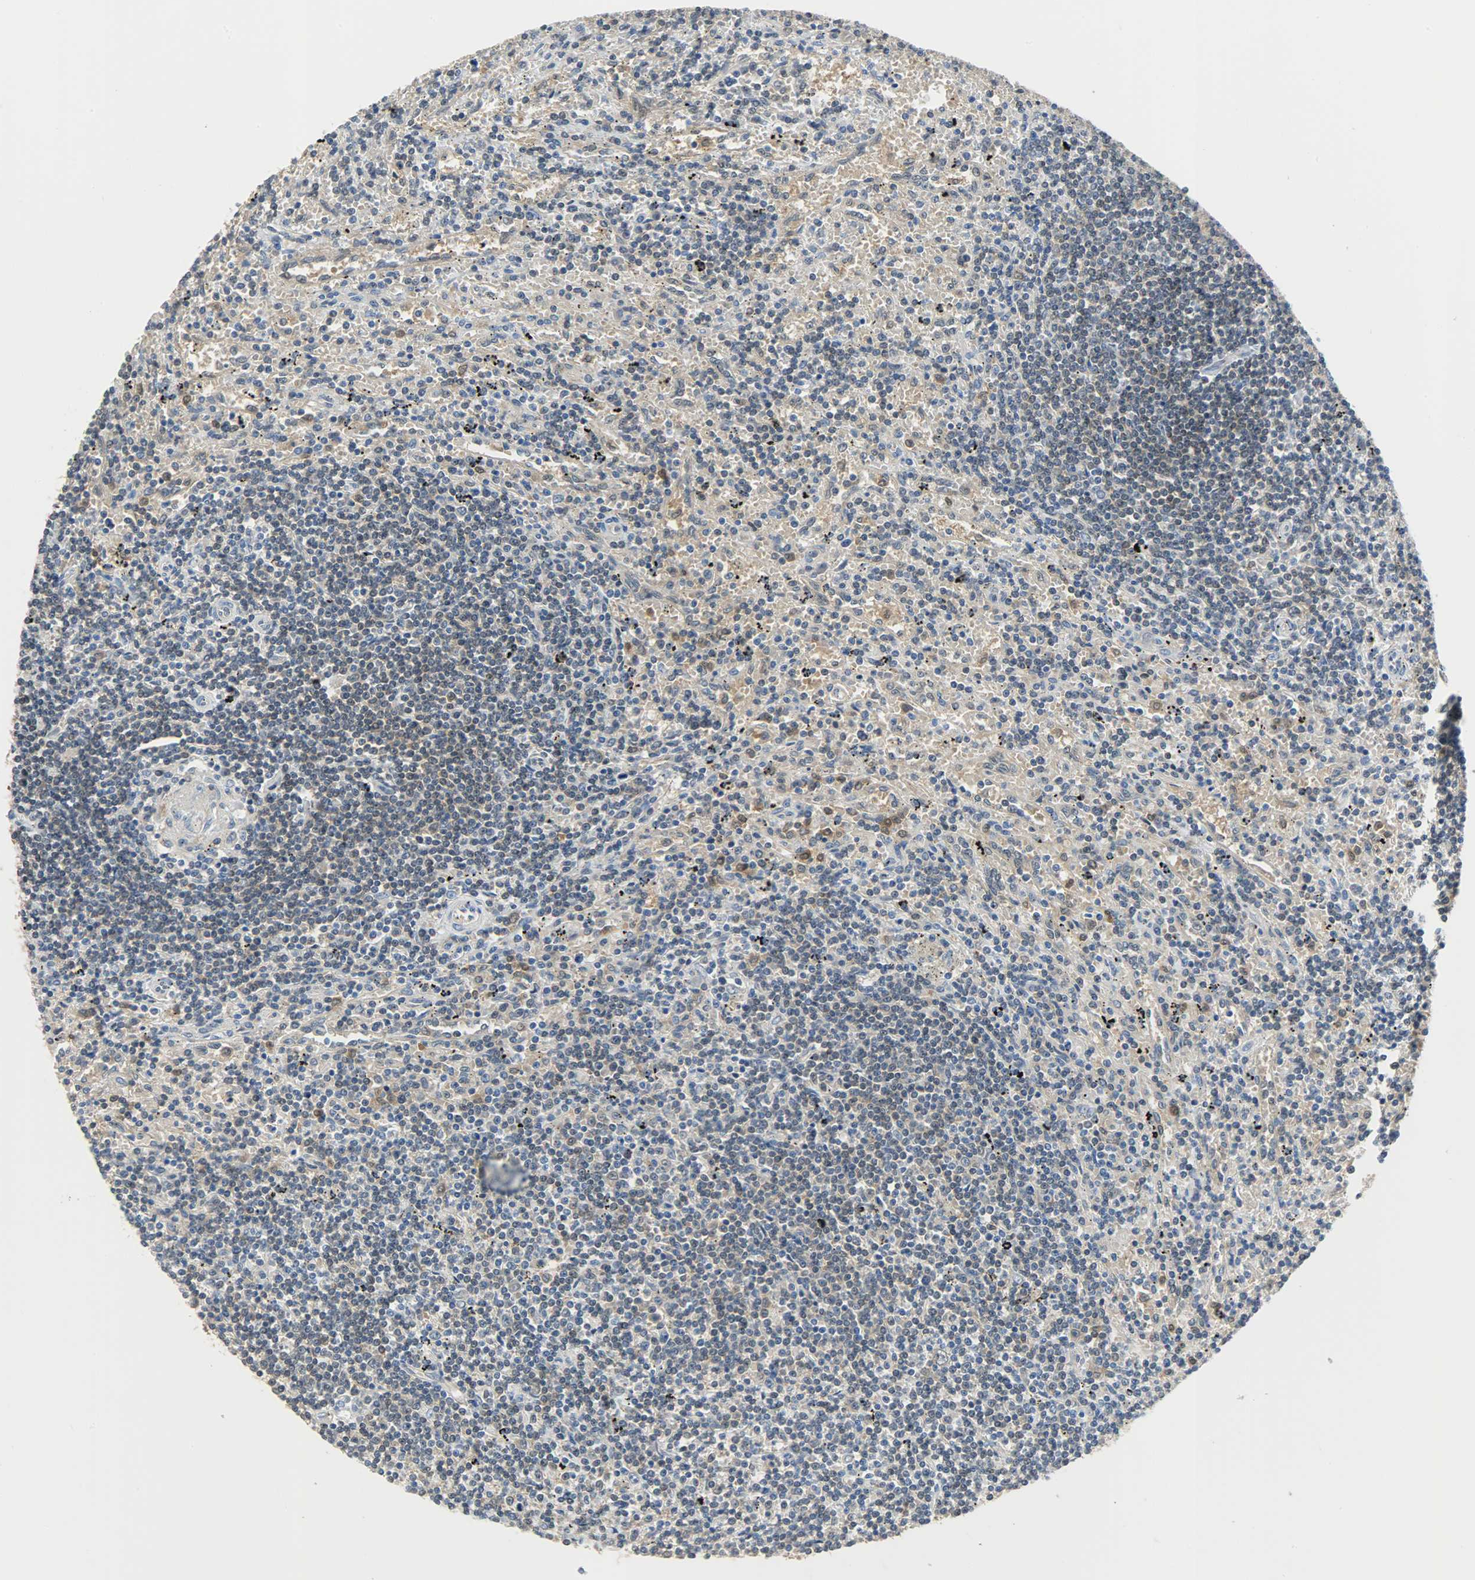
{"staining": {"intensity": "moderate", "quantity": "25%-75%", "location": "cytoplasmic/membranous"}, "tissue": "lymphoma", "cell_type": "Tumor cells", "image_type": "cancer", "snomed": [{"axis": "morphology", "description": "Malignant lymphoma, non-Hodgkin's type, Low grade"}, {"axis": "topography", "description": "Spleen"}], "caption": "About 25%-75% of tumor cells in lymphoma exhibit moderate cytoplasmic/membranous protein staining as visualized by brown immunohistochemical staining.", "gene": "EIF4EBP1", "patient": {"sex": "male", "age": 76}}